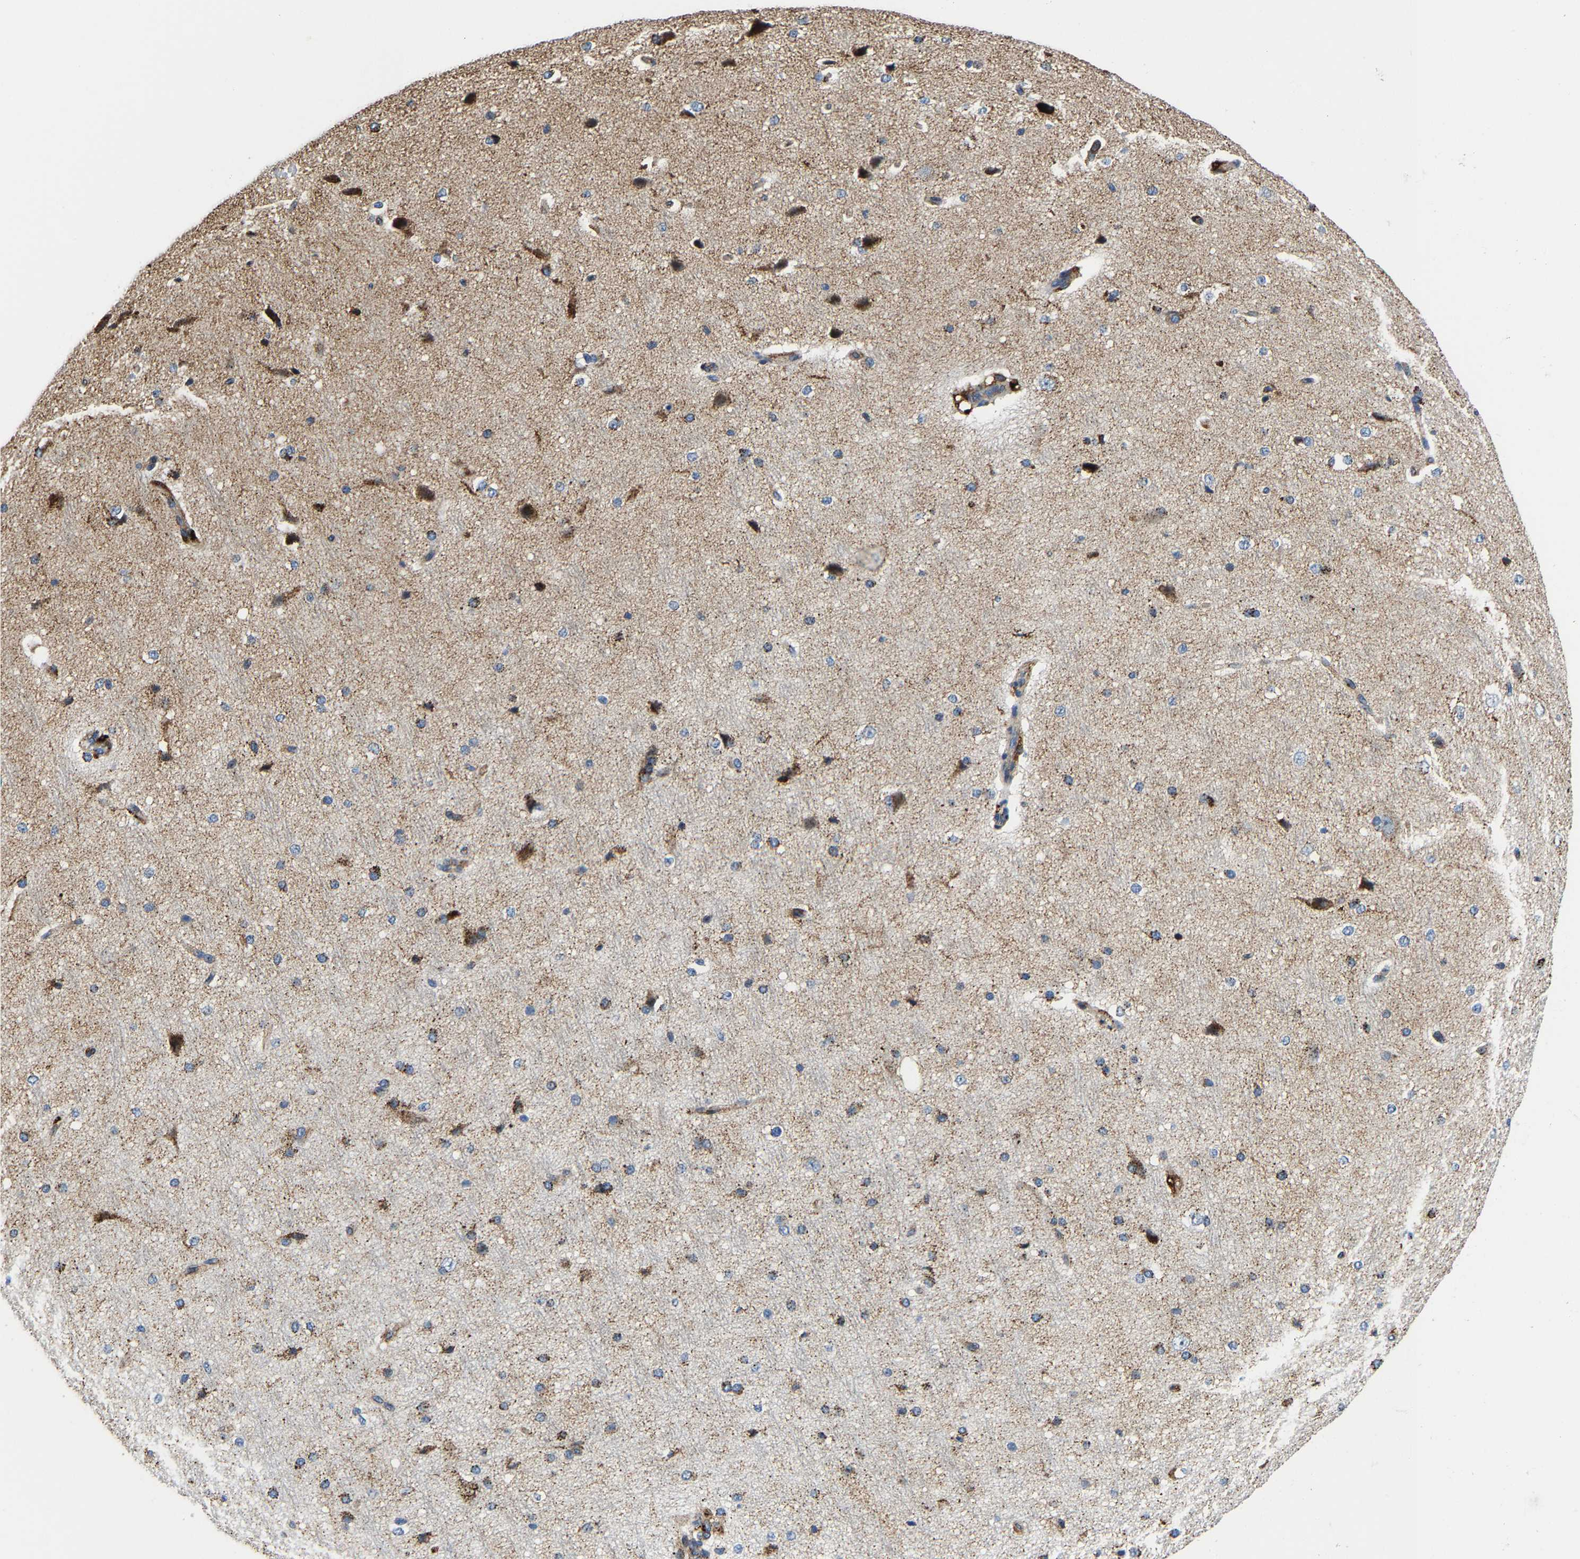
{"staining": {"intensity": "weak", "quantity": ">75%", "location": "cytoplasmic/membranous"}, "tissue": "cerebral cortex", "cell_type": "Endothelial cells", "image_type": "normal", "snomed": [{"axis": "morphology", "description": "Normal tissue, NOS"}, {"axis": "morphology", "description": "Developmental malformation"}, {"axis": "topography", "description": "Cerebral cortex"}], "caption": "A micrograph of cerebral cortex stained for a protein exhibits weak cytoplasmic/membranous brown staining in endothelial cells. The protein is shown in brown color, while the nuclei are stained blue.", "gene": "DPP7", "patient": {"sex": "female", "age": 30}}